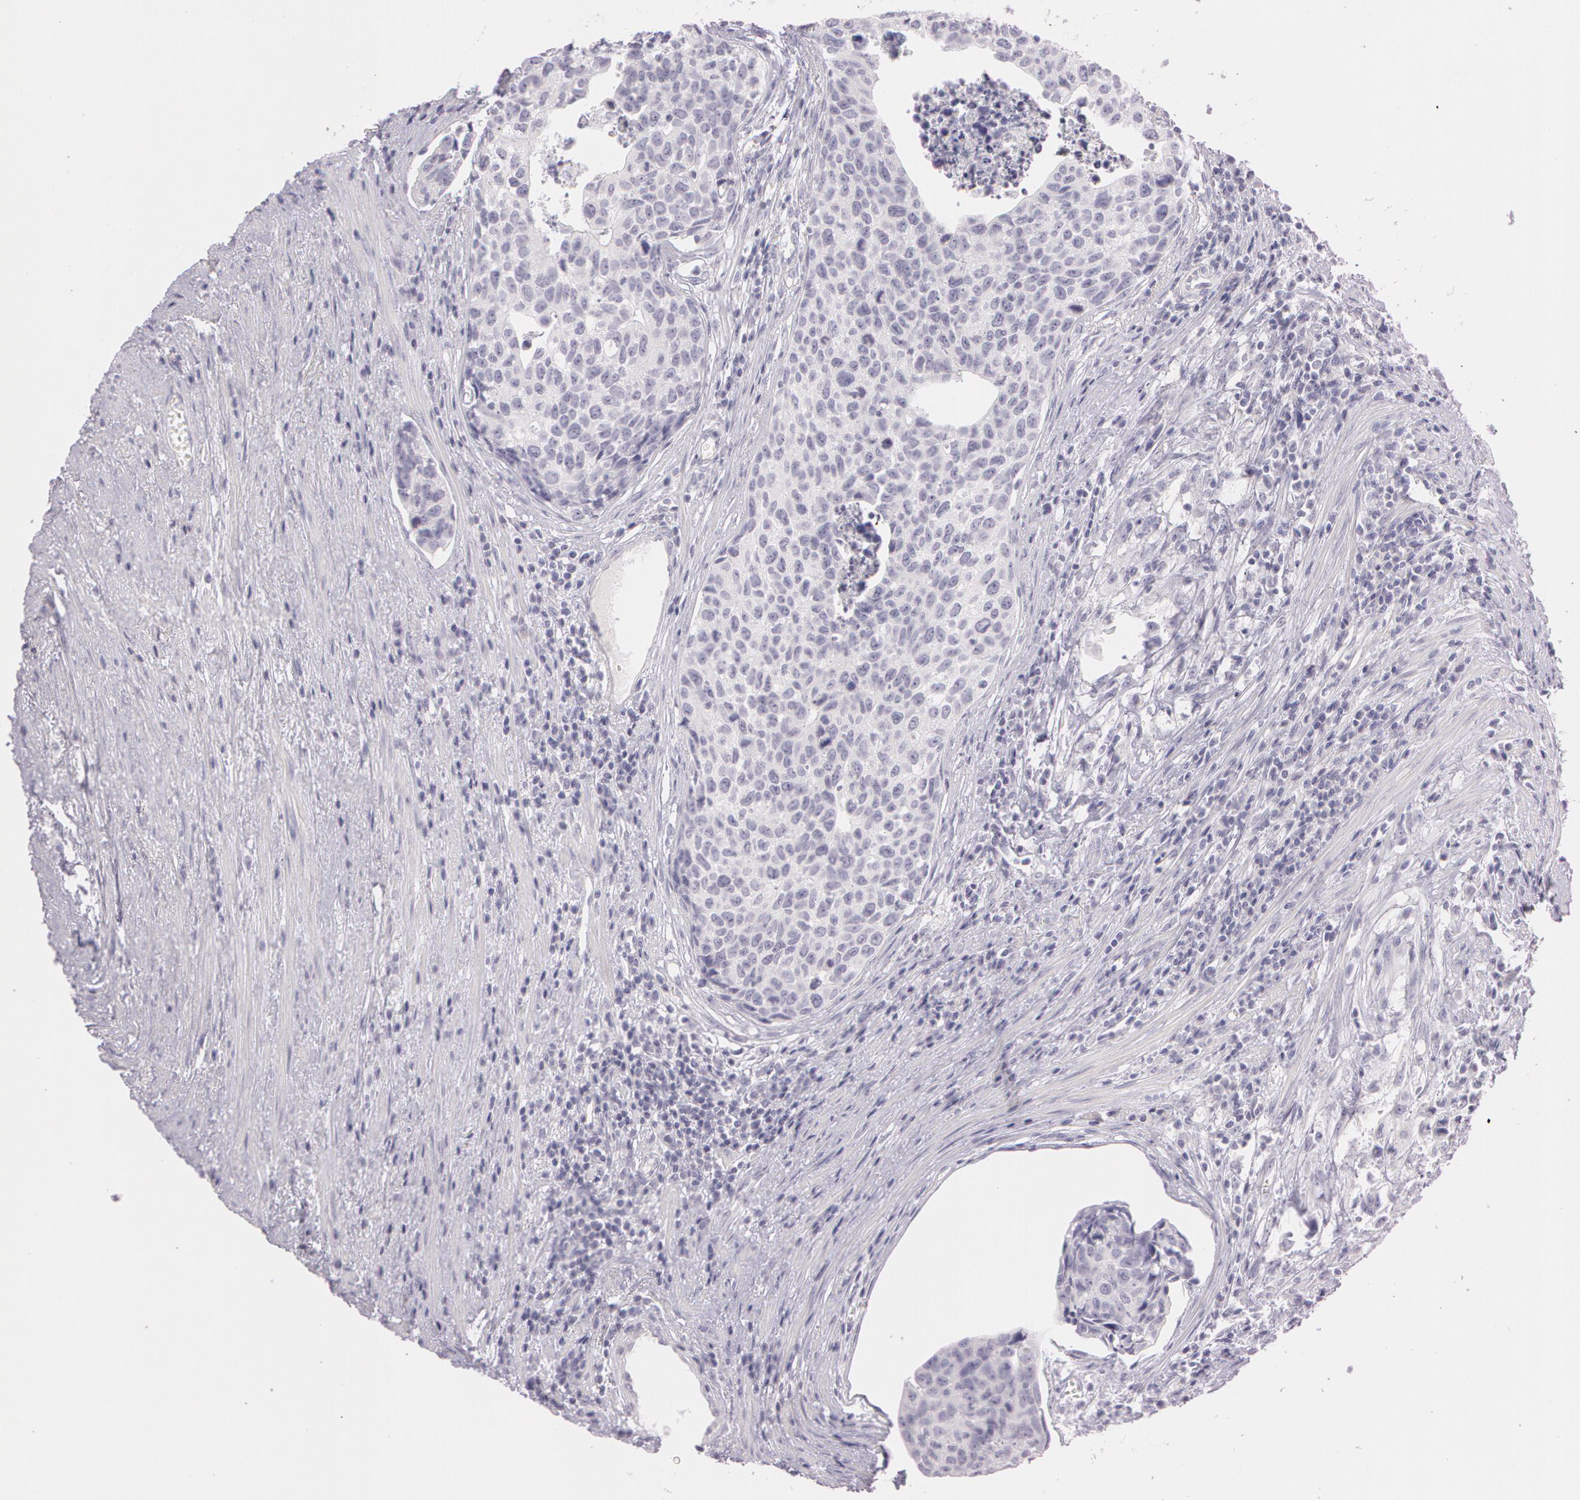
{"staining": {"intensity": "negative", "quantity": "none", "location": "none"}, "tissue": "urothelial cancer", "cell_type": "Tumor cells", "image_type": "cancer", "snomed": [{"axis": "morphology", "description": "Urothelial carcinoma, High grade"}, {"axis": "topography", "description": "Urinary bladder"}], "caption": "Tumor cells show no significant protein positivity in urothelial cancer. (Brightfield microscopy of DAB (3,3'-diaminobenzidine) immunohistochemistry at high magnification).", "gene": "OTC", "patient": {"sex": "male", "age": 81}}